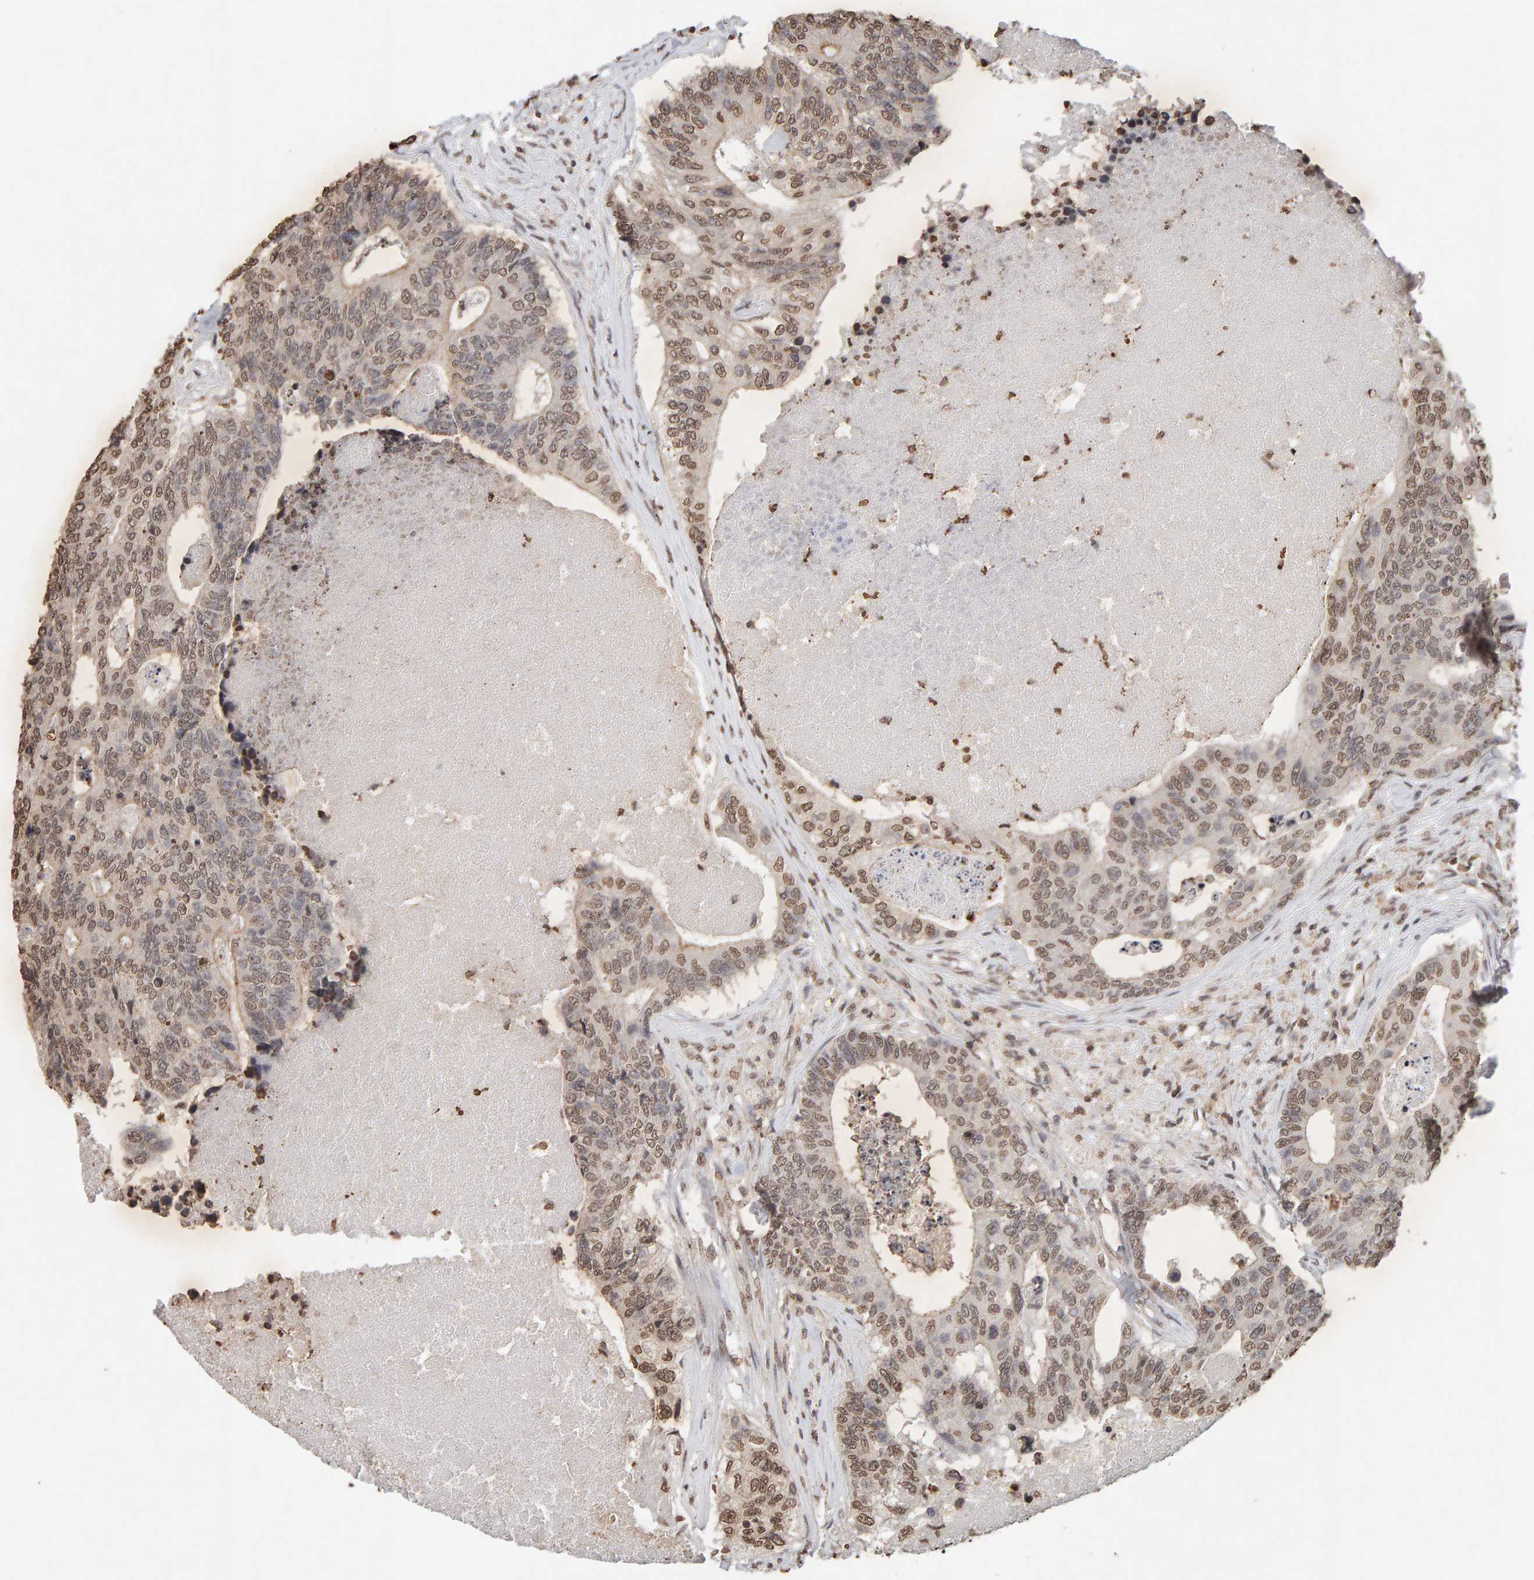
{"staining": {"intensity": "weak", "quantity": ">75%", "location": "nuclear"}, "tissue": "colorectal cancer", "cell_type": "Tumor cells", "image_type": "cancer", "snomed": [{"axis": "morphology", "description": "Adenocarcinoma, NOS"}, {"axis": "topography", "description": "Colon"}], "caption": "Immunohistochemistry staining of colorectal cancer, which exhibits low levels of weak nuclear expression in about >75% of tumor cells indicating weak nuclear protein positivity. The staining was performed using DAB (3,3'-diaminobenzidine) (brown) for protein detection and nuclei were counterstained in hematoxylin (blue).", "gene": "DNAJB5", "patient": {"sex": "female", "age": 67}}